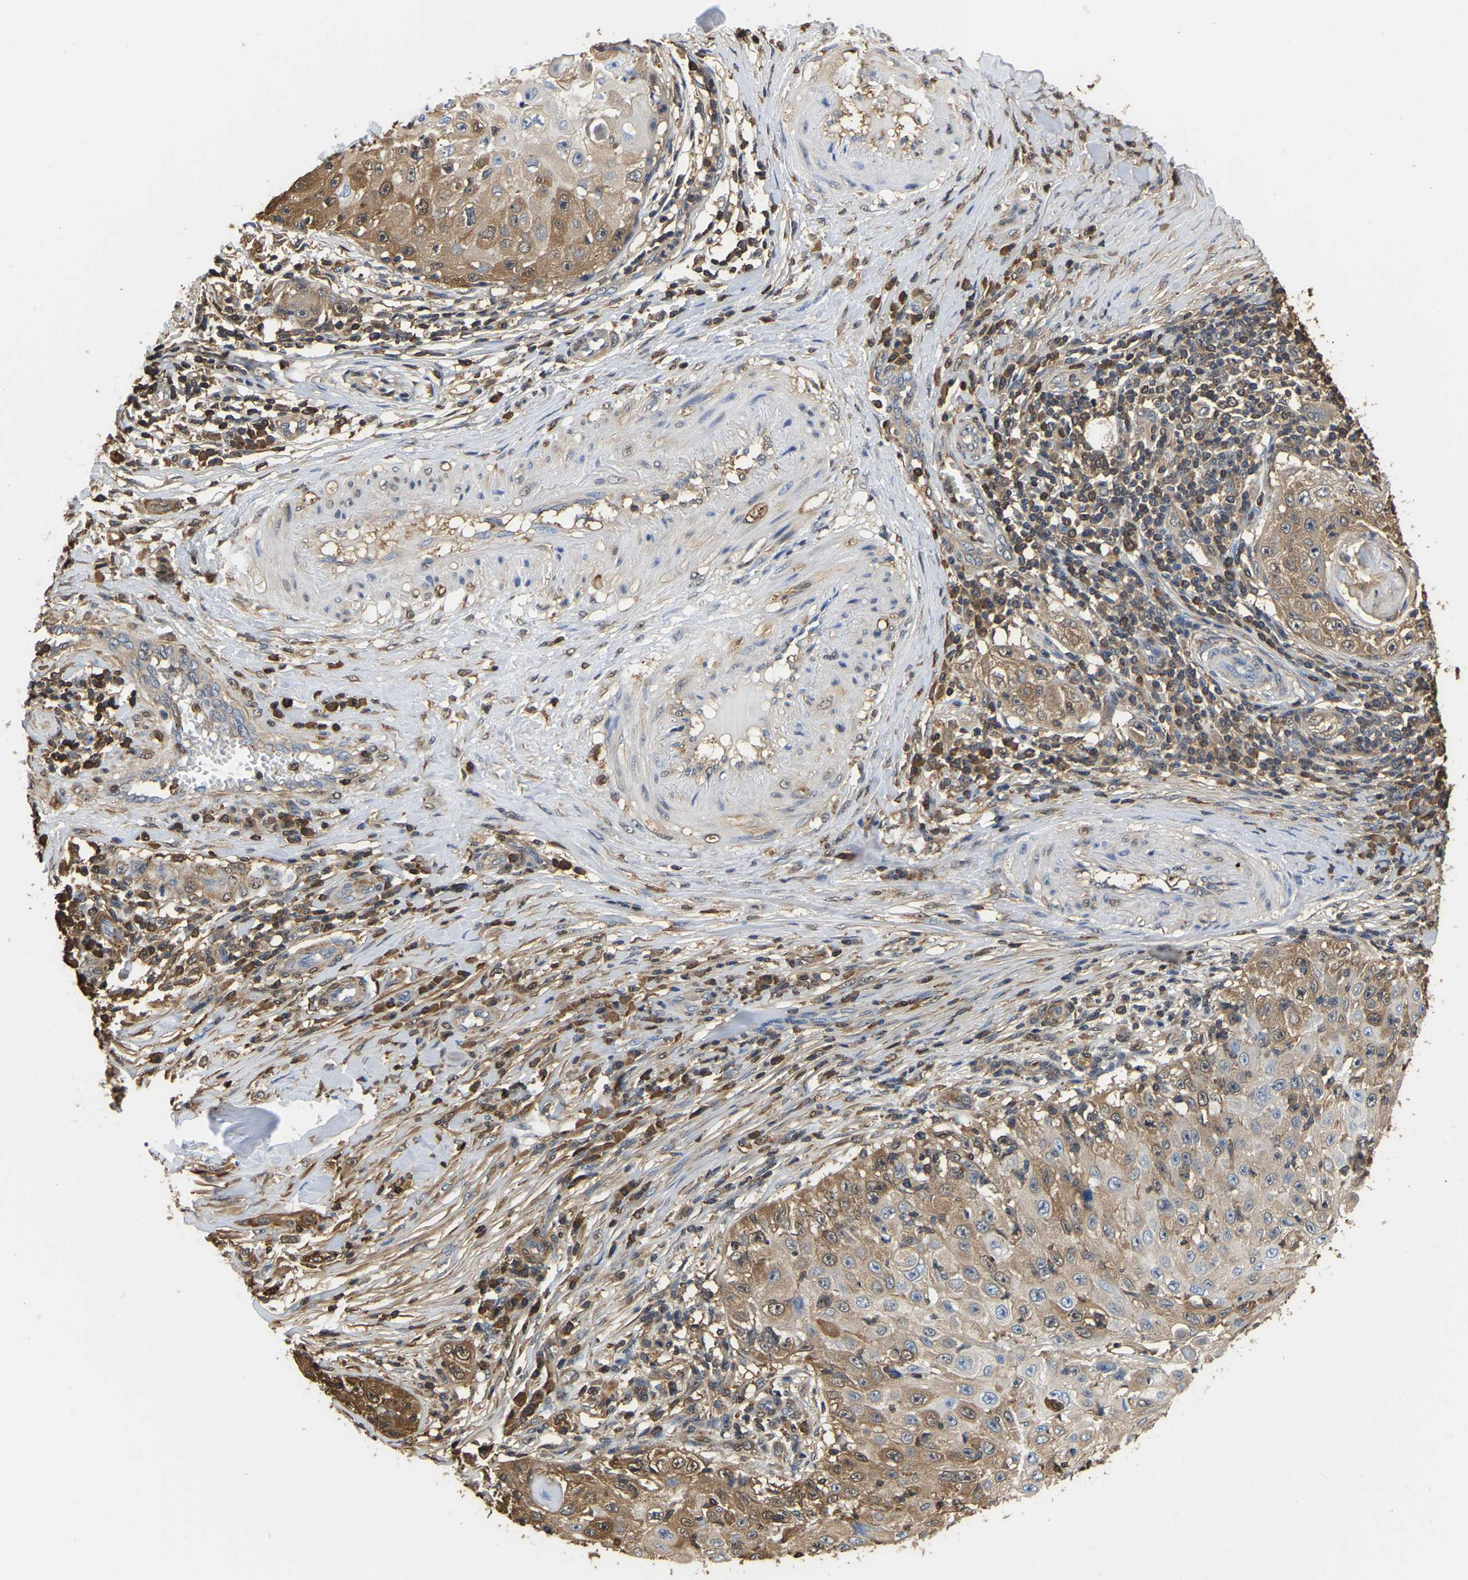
{"staining": {"intensity": "moderate", "quantity": "25%-75%", "location": "cytoplasmic/membranous"}, "tissue": "skin cancer", "cell_type": "Tumor cells", "image_type": "cancer", "snomed": [{"axis": "morphology", "description": "Squamous cell carcinoma, NOS"}, {"axis": "topography", "description": "Skin"}], "caption": "Brown immunohistochemical staining in human skin cancer (squamous cell carcinoma) demonstrates moderate cytoplasmic/membranous expression in approximately 25%-75% of tumor cells.", "gene": "LDHB", "patient": {"sex": "male", "age": 86}}